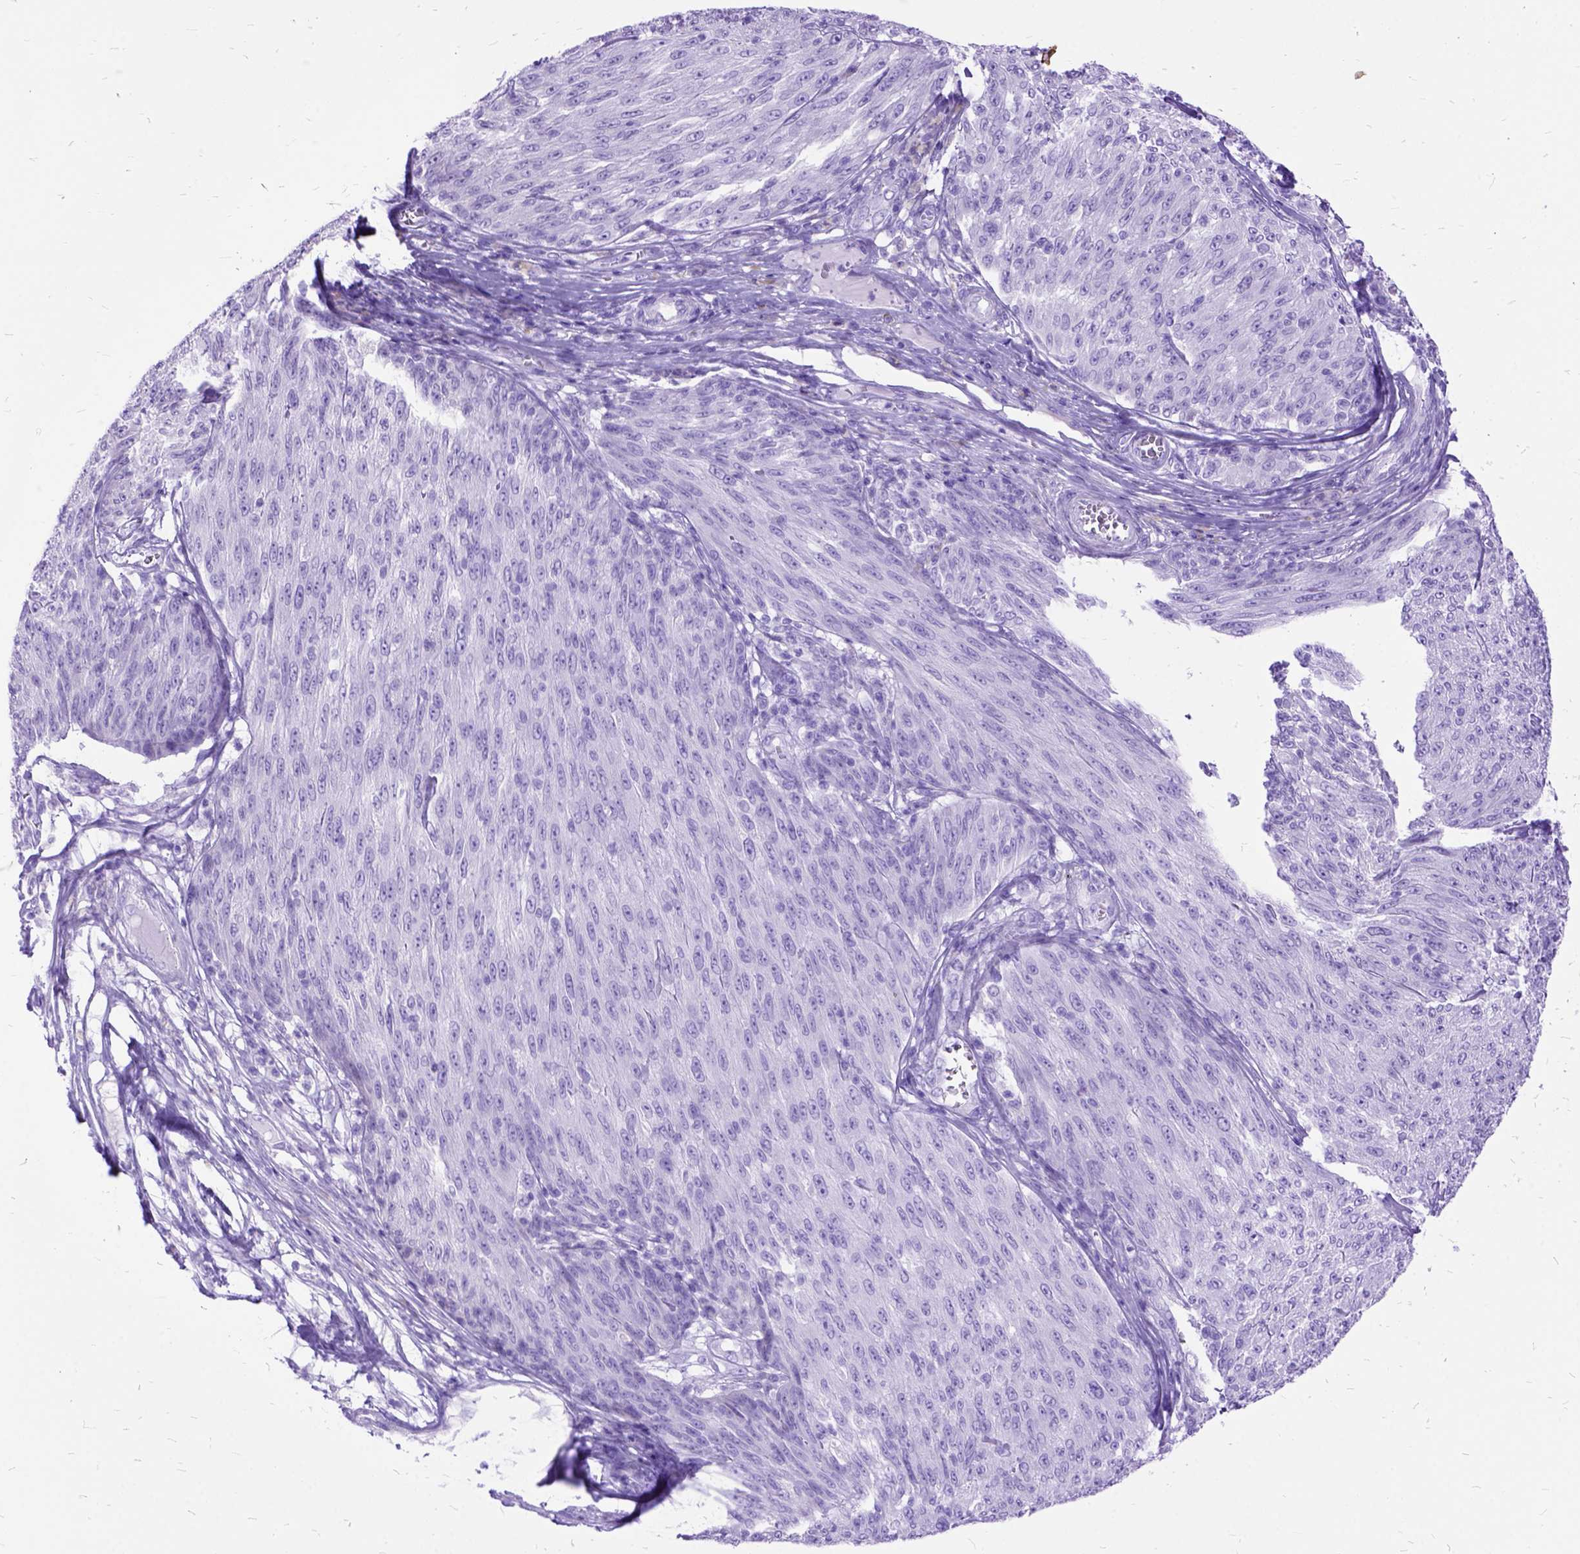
{"staining": {"intensity": "negative", "quantity": "none", "location": "none"}, "tissue": "melanoma", "cell_type": "Tumor cells", "image_type": "cancer", "snomed": [{"axis": "morphology", "description": "Malignant melanoma, NOS"}, {"axis": "topography", "description": "Skin"}], "caption": "Malignant melanoma was stained to show a protein in brown. There is no significant positivity in tumor cells. Nuclei are stained in blue.", "gene": "DNAH2", "patient": {"sex": "male", "age": 85}}